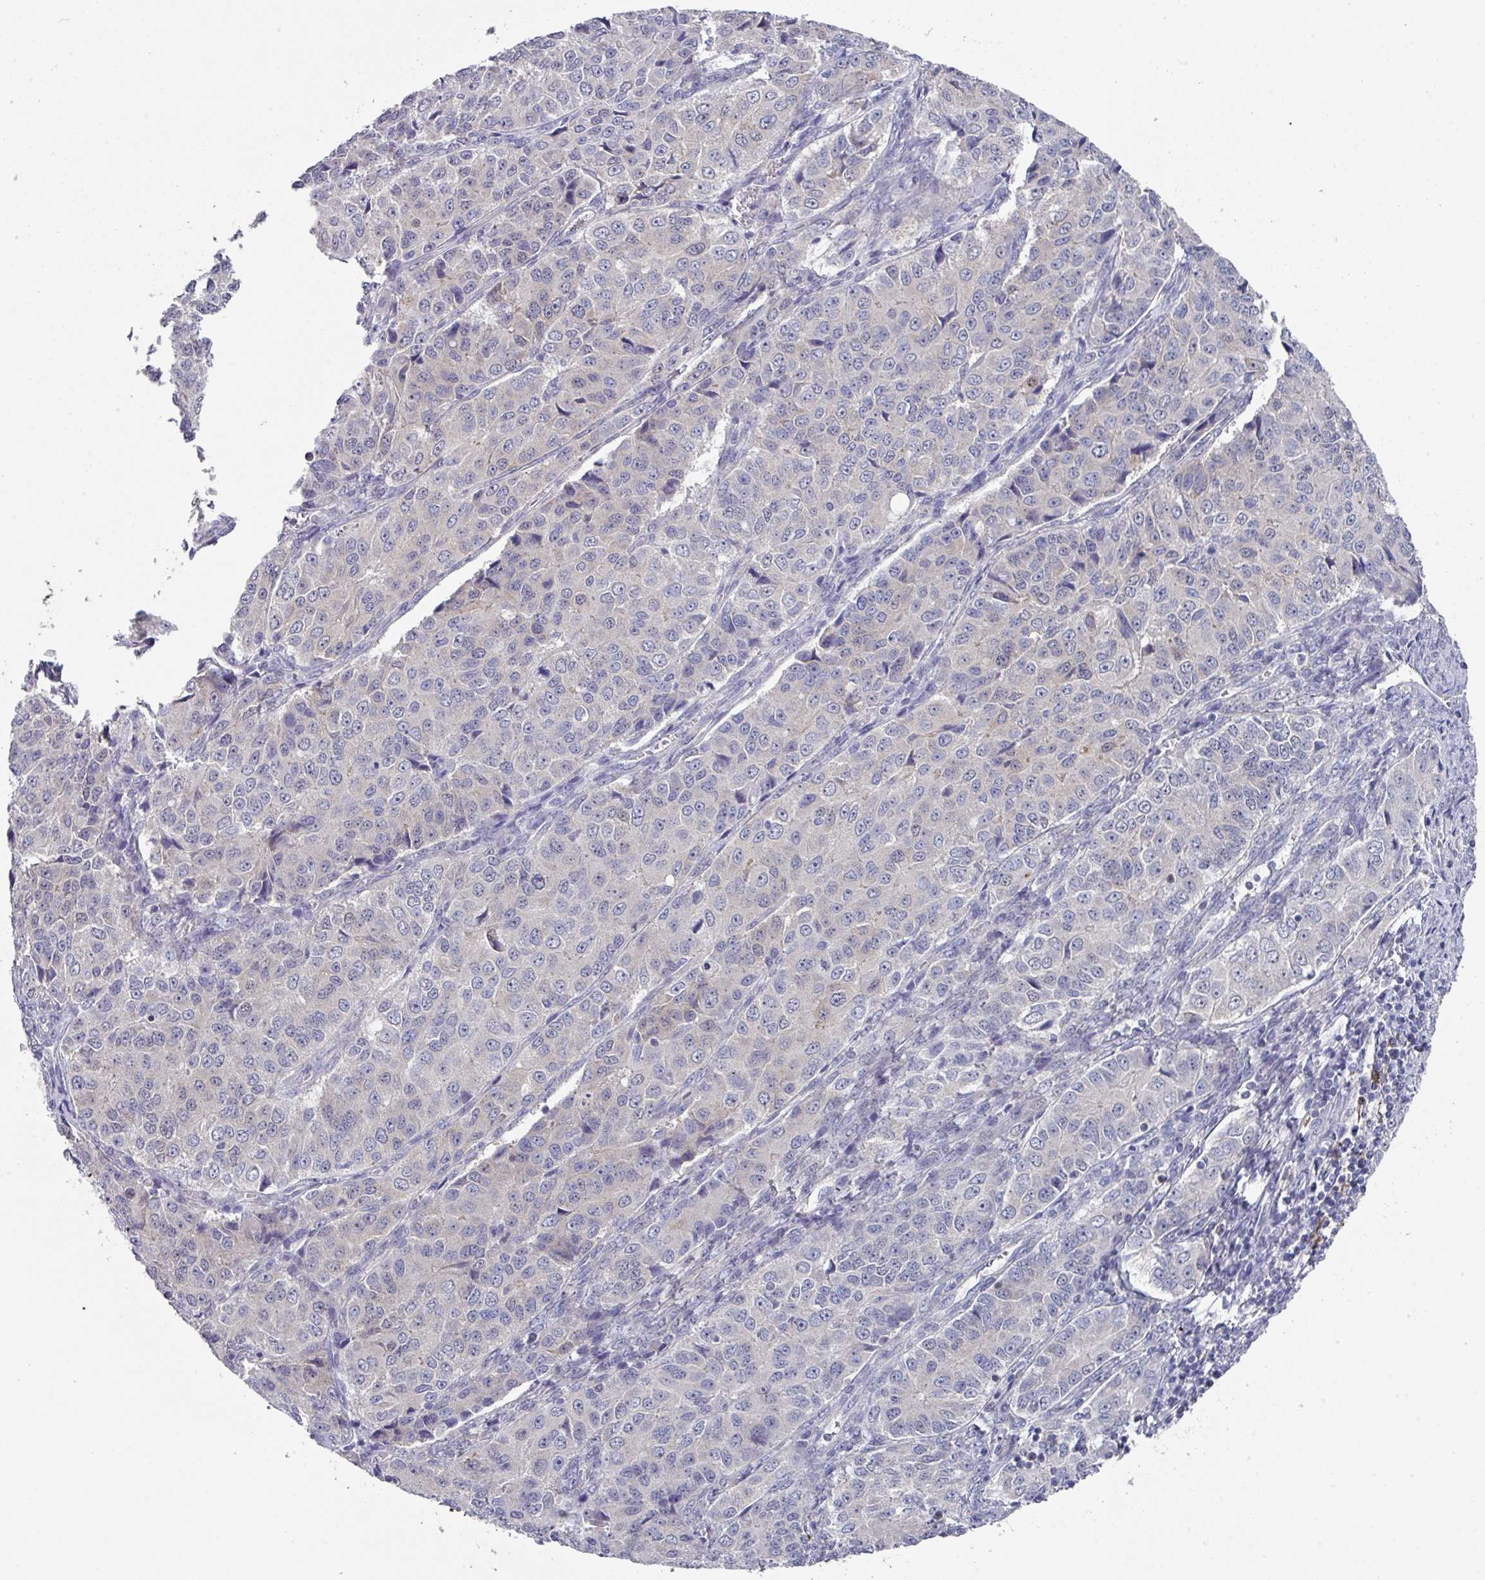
{"staining": {"intensity": "negative", "quantity": "none", "location": "none"}, "tissue": "ovarian cancer", "cell_type": "Tumor cells", "image_type": "cancer", "snomed": [{"axis": "morphology", "description": "Carcinoma, endometroid"}, {"axis": "topography", "description": "Ovary"}], "caption": "A photomicrograph of human ovarian cancer (endometroid carcinoma) is negative for staining in tumor cells.", "gene": "DCAF12L2", "patient": {"sex": "female", "age": 51}}